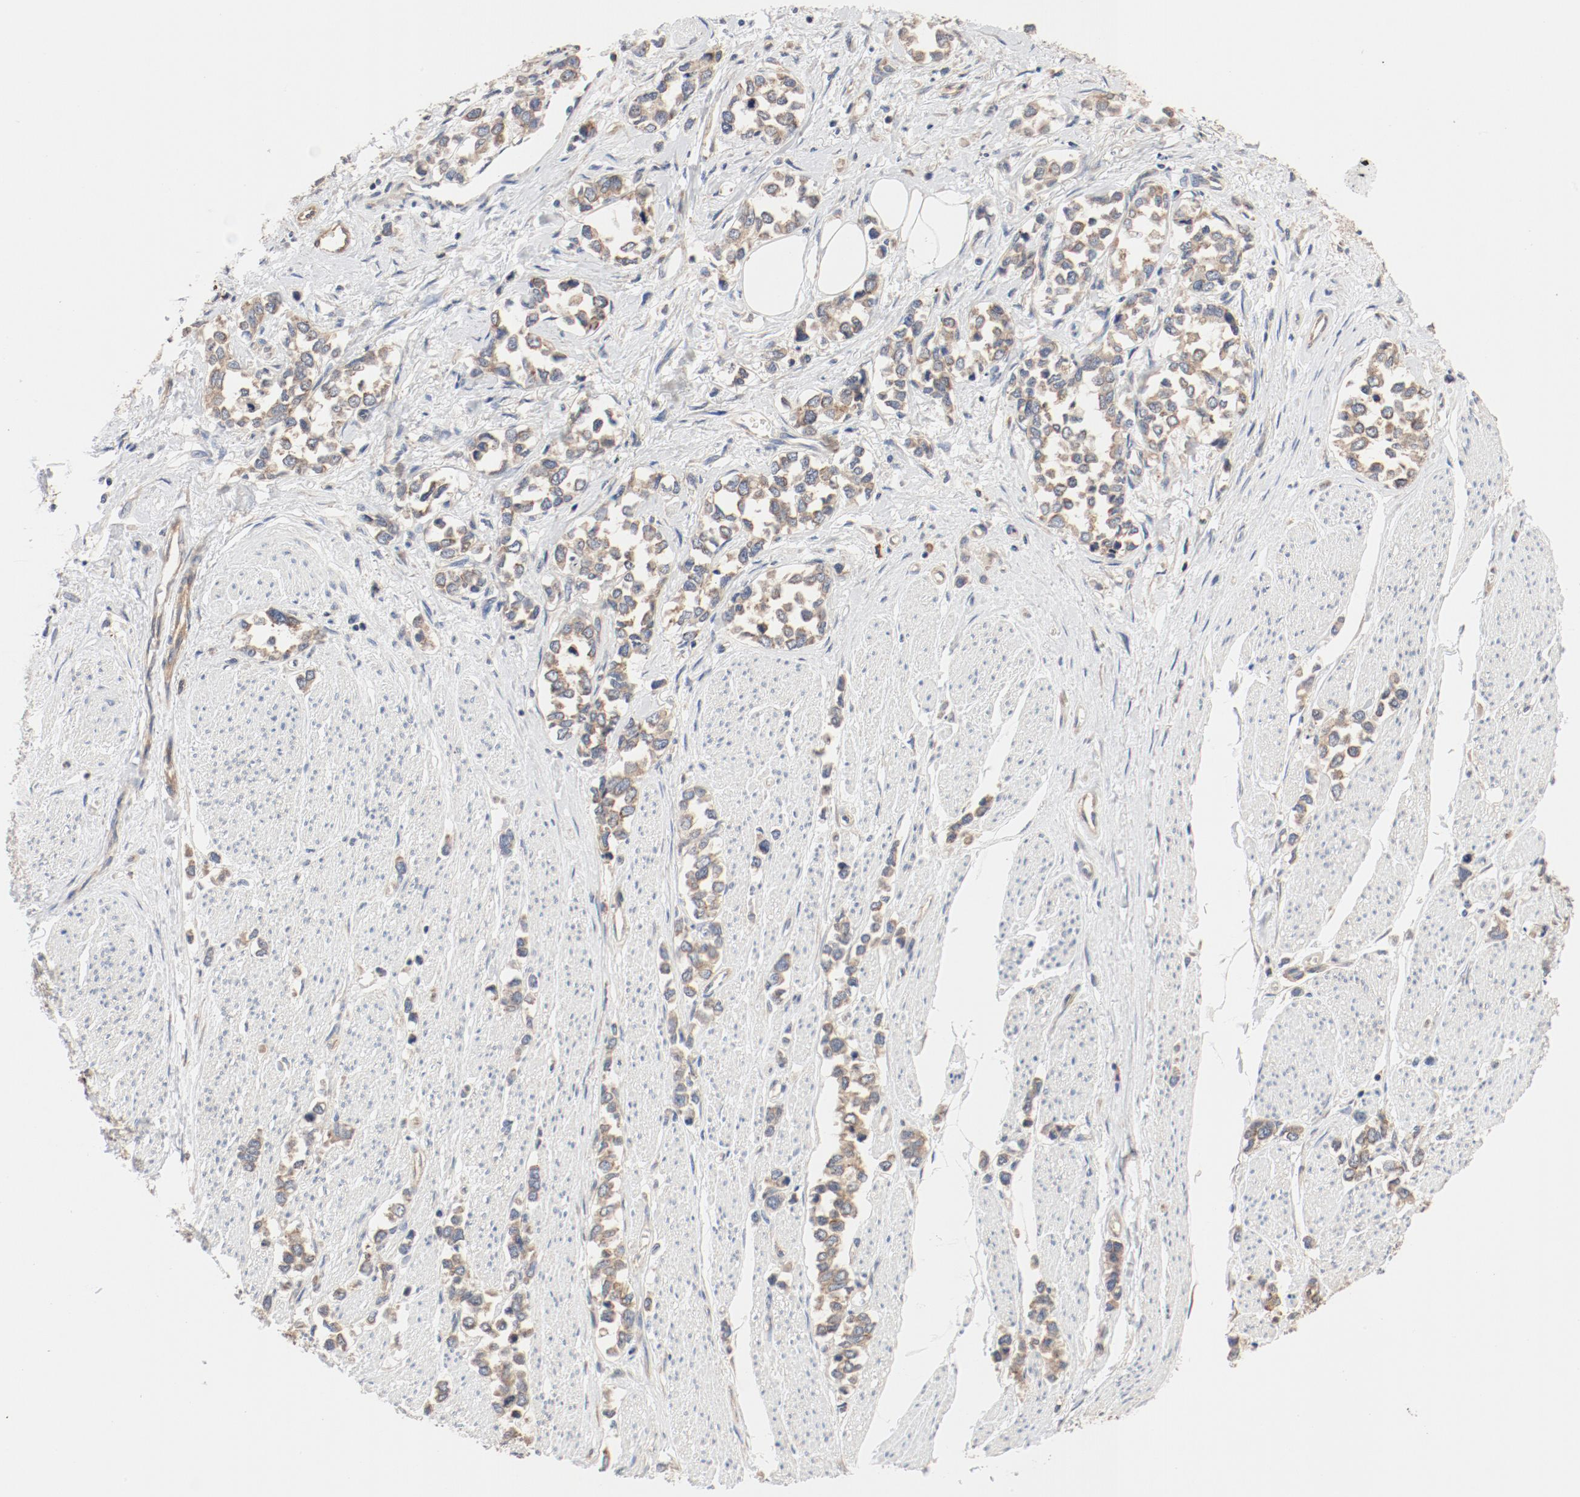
{"staining": {"intensity": "moderate", "quantity": ">75%", "location": "cytoplasmic/membranous"}, "tissue": "stomach cancer", "cell_type": "Tumor cells", "image_type": "cancer", "snomed": [{"axis": "morphology", "description": "Adenocarcinoma, NOS"}, {"axis": "topography", "description": "Stomach, upper"}], "caption": "Brown immunohistochemical staining in stomach cancer exhibits moderate cytoplasmic/membranous expression in approximately >75% of tumor cells. Nuclei are stained in blue.", "gene": "RPS6", "patient": {"sex": "male", "age": 76}}